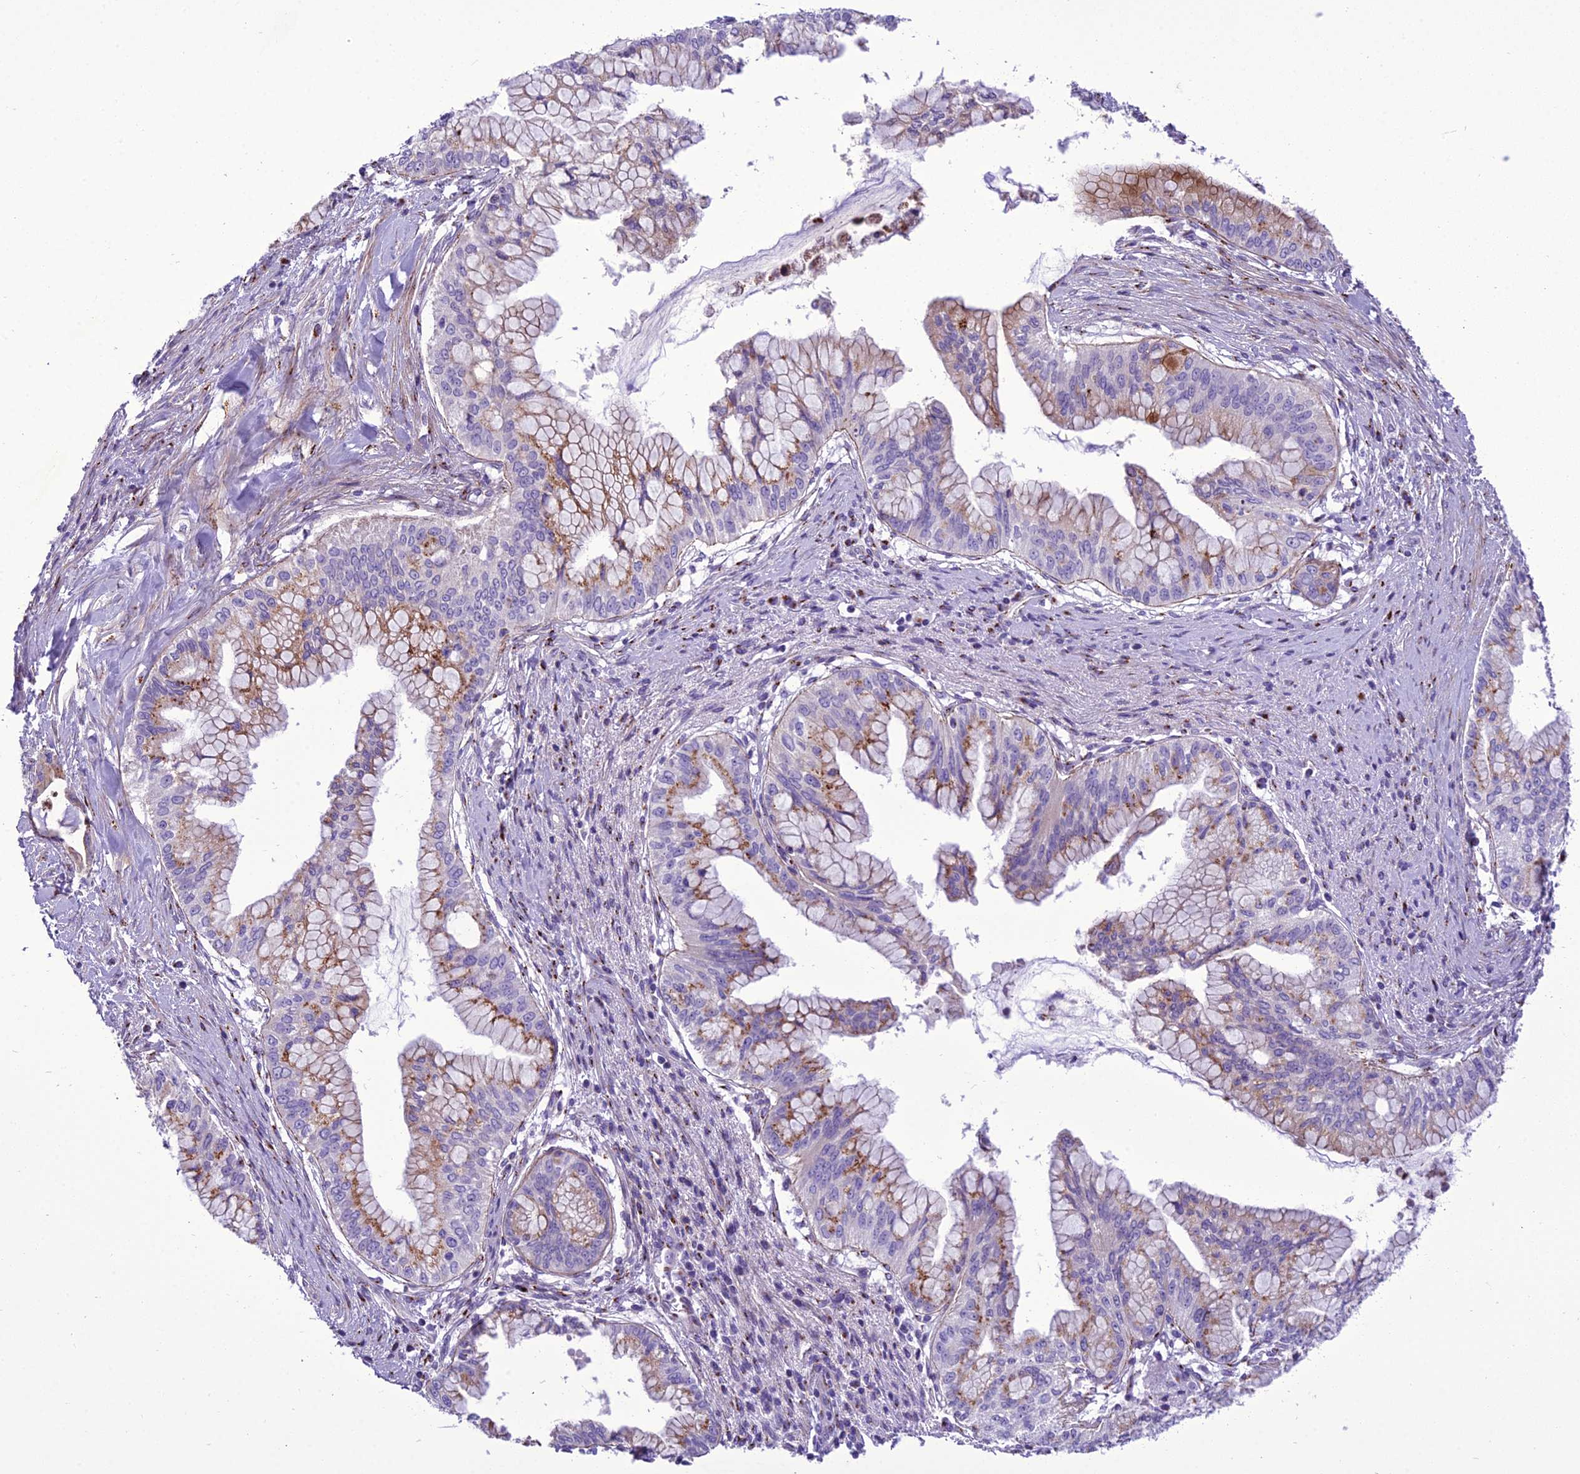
{"staining": {"intensity": "moderate", "quantity": ">75%", "location": "cytoplasmic/membranous"}, "tissue": "pancreatic cancer", "cell_type": "Tumor cells", "image_type": "cancer", "snomed": [{"axis": "morphology", "description": "Adenocarcinoma, NOS"}, {"axis": "topography", "description": "Pancreas"}], "caption": "This photomicrograph exhibits IHC staining of human pancreatic cancer, with medium moderate cytoplasmic/membranous staining in approximately >75% of tumor cells.", "gene": "GOLM2", "patient": {"sex": "male", "age": 46}}